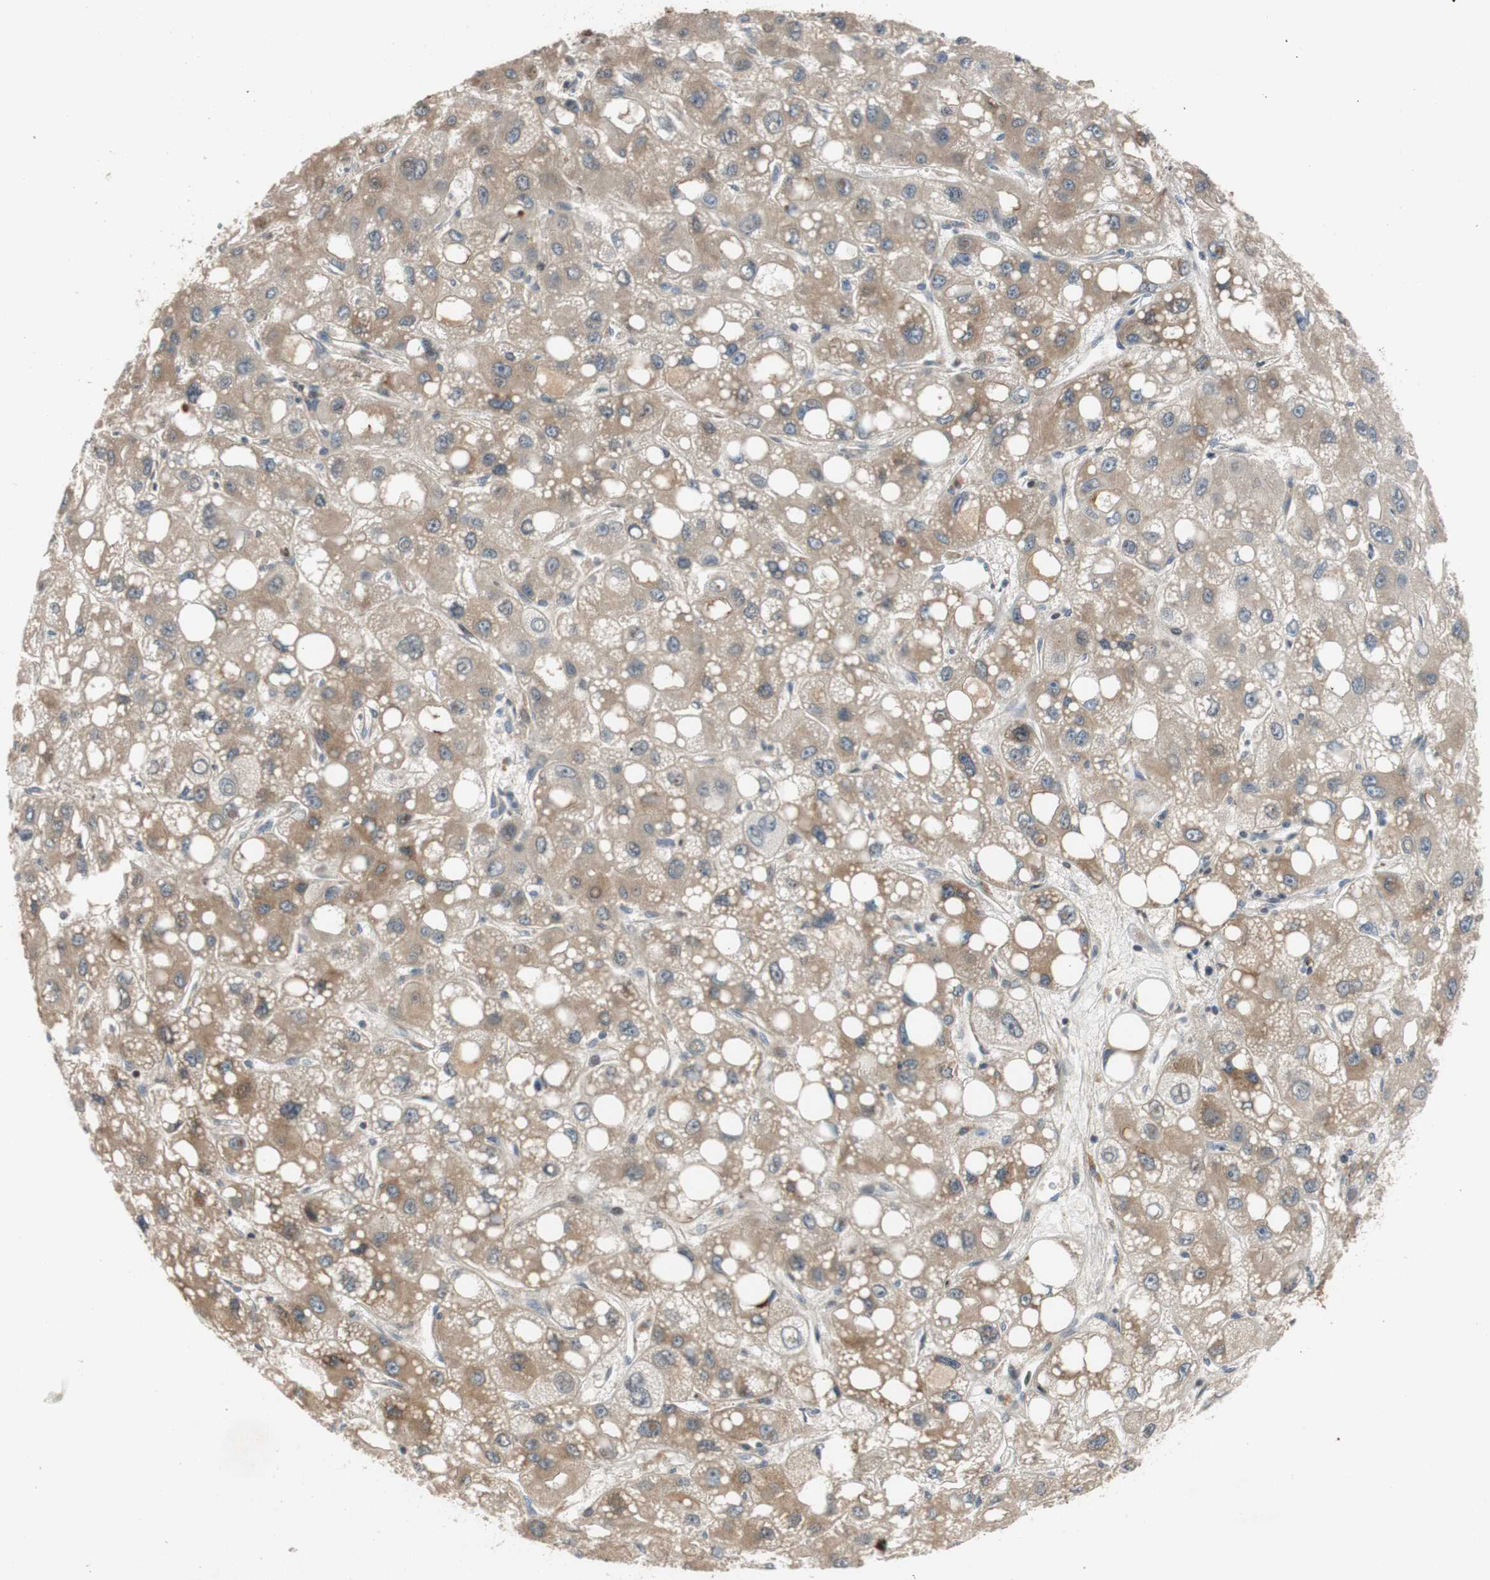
{"staining": {"intensity": "weak", "quantity": ">75%", "location": "cytoplasmic/membranous"}, "tissue": "liver cancer", "cell_type": "Tumor cells", "image_type": "cancer", "snomed": [{"axis": "morphology", "description": "Carcinoma, Hepatocellular, NOS"}, {"axis": "topography", "description": "Liver"}], "caption": "Liver cancer was stained to show a protein in brown. There is low levels of weak cytoplasmic/membranous staining in about >75% of tumor cells. Using DAB (brown) and hematoxylin (blue) stains, captured at high magnification using brightfield microscopy.", "gene": "C4A", "patient": {"sex": "male", "age": 55}}